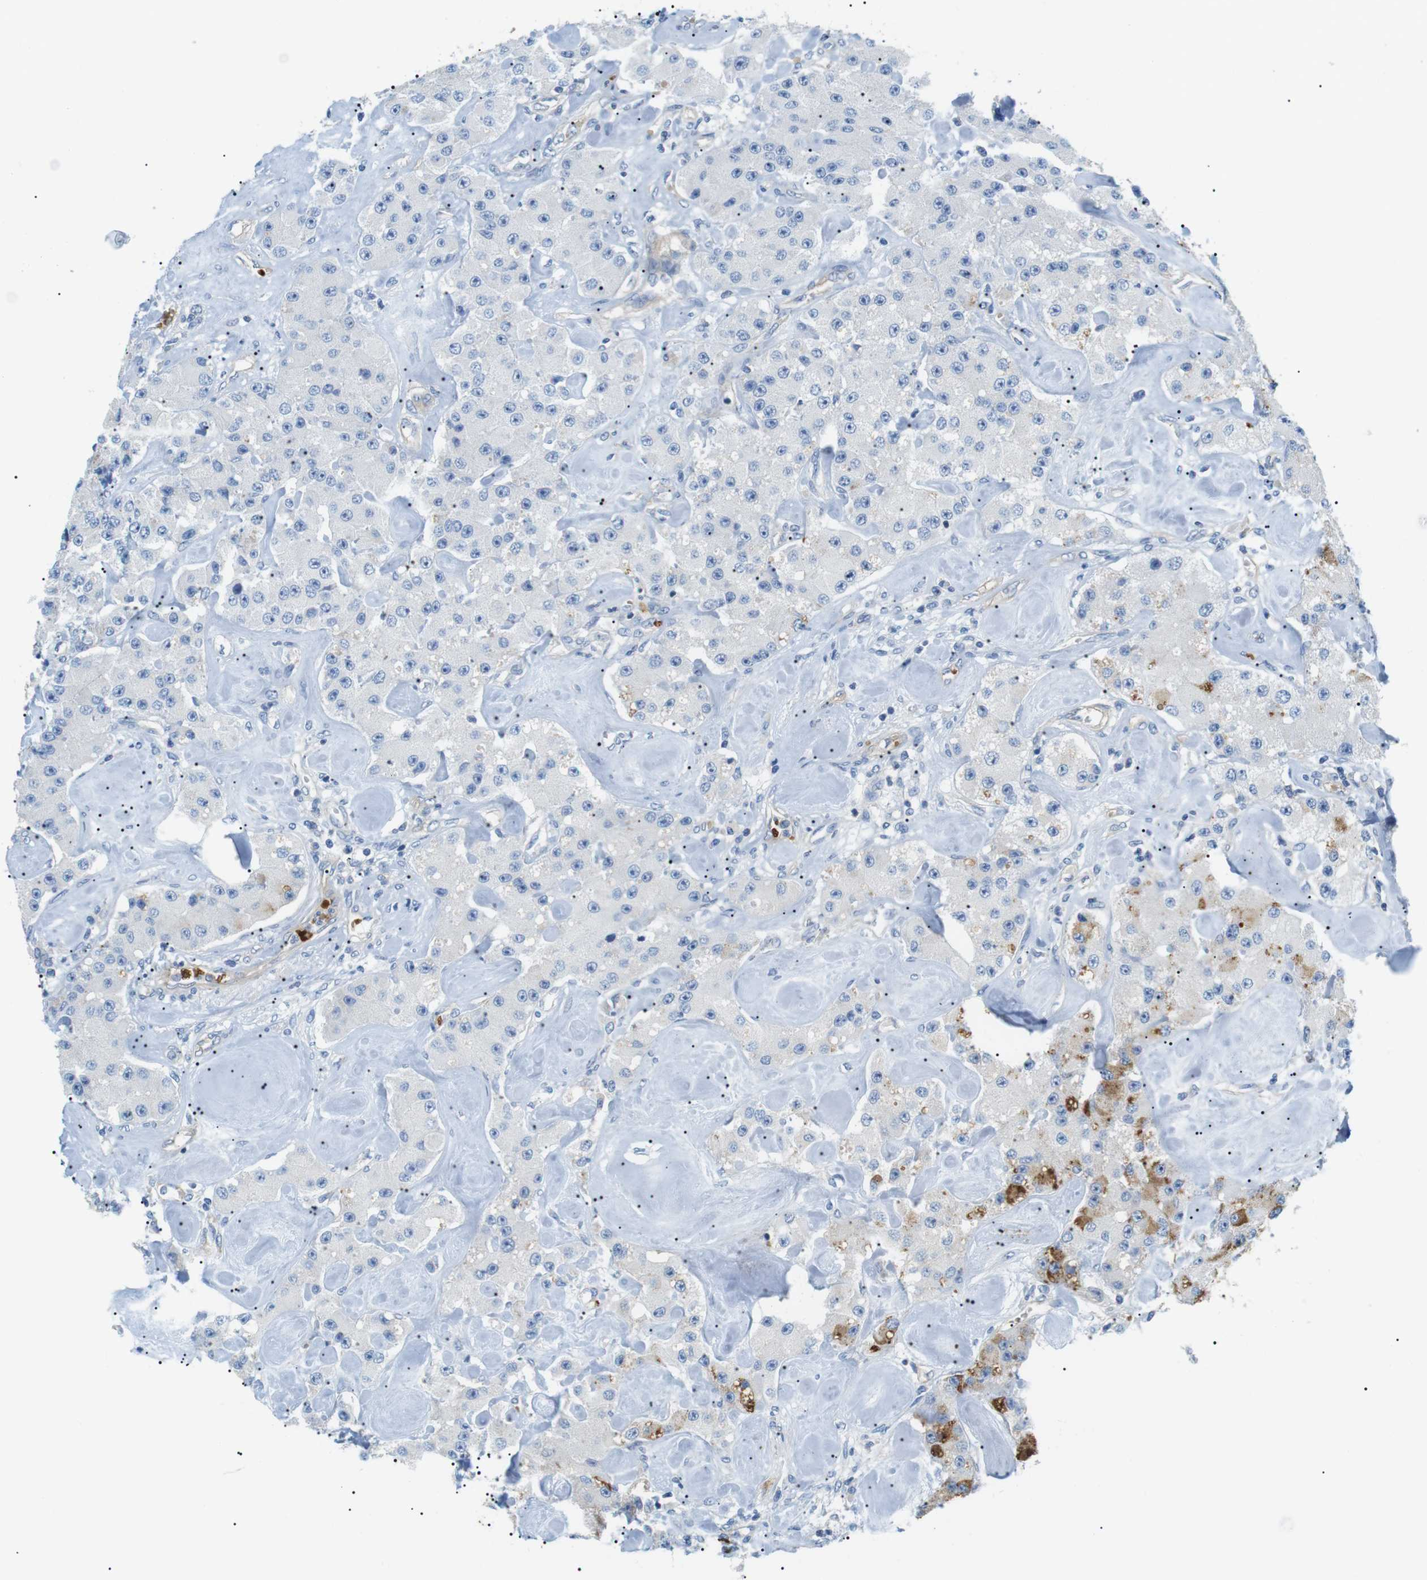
{"staining": {"intensity": "negative", "quantity": "none", "location": "none"}, "tissue": "carcinoid", "cell_type": "Tumor cells", "image_type": "cancer", "snomed": [{"axis": "morphology", "description": "Carcinoid, malignant, NOS"}, {"axis": "topography", "description": "Pancreas"}], "caption": "This is a photomicrograph of immunohistochemistry staining of malignant carcinoid, which shows no expression in tumor cells.", "gene": "ADCY10", "patient": {"sex": "male", "age": 41}}